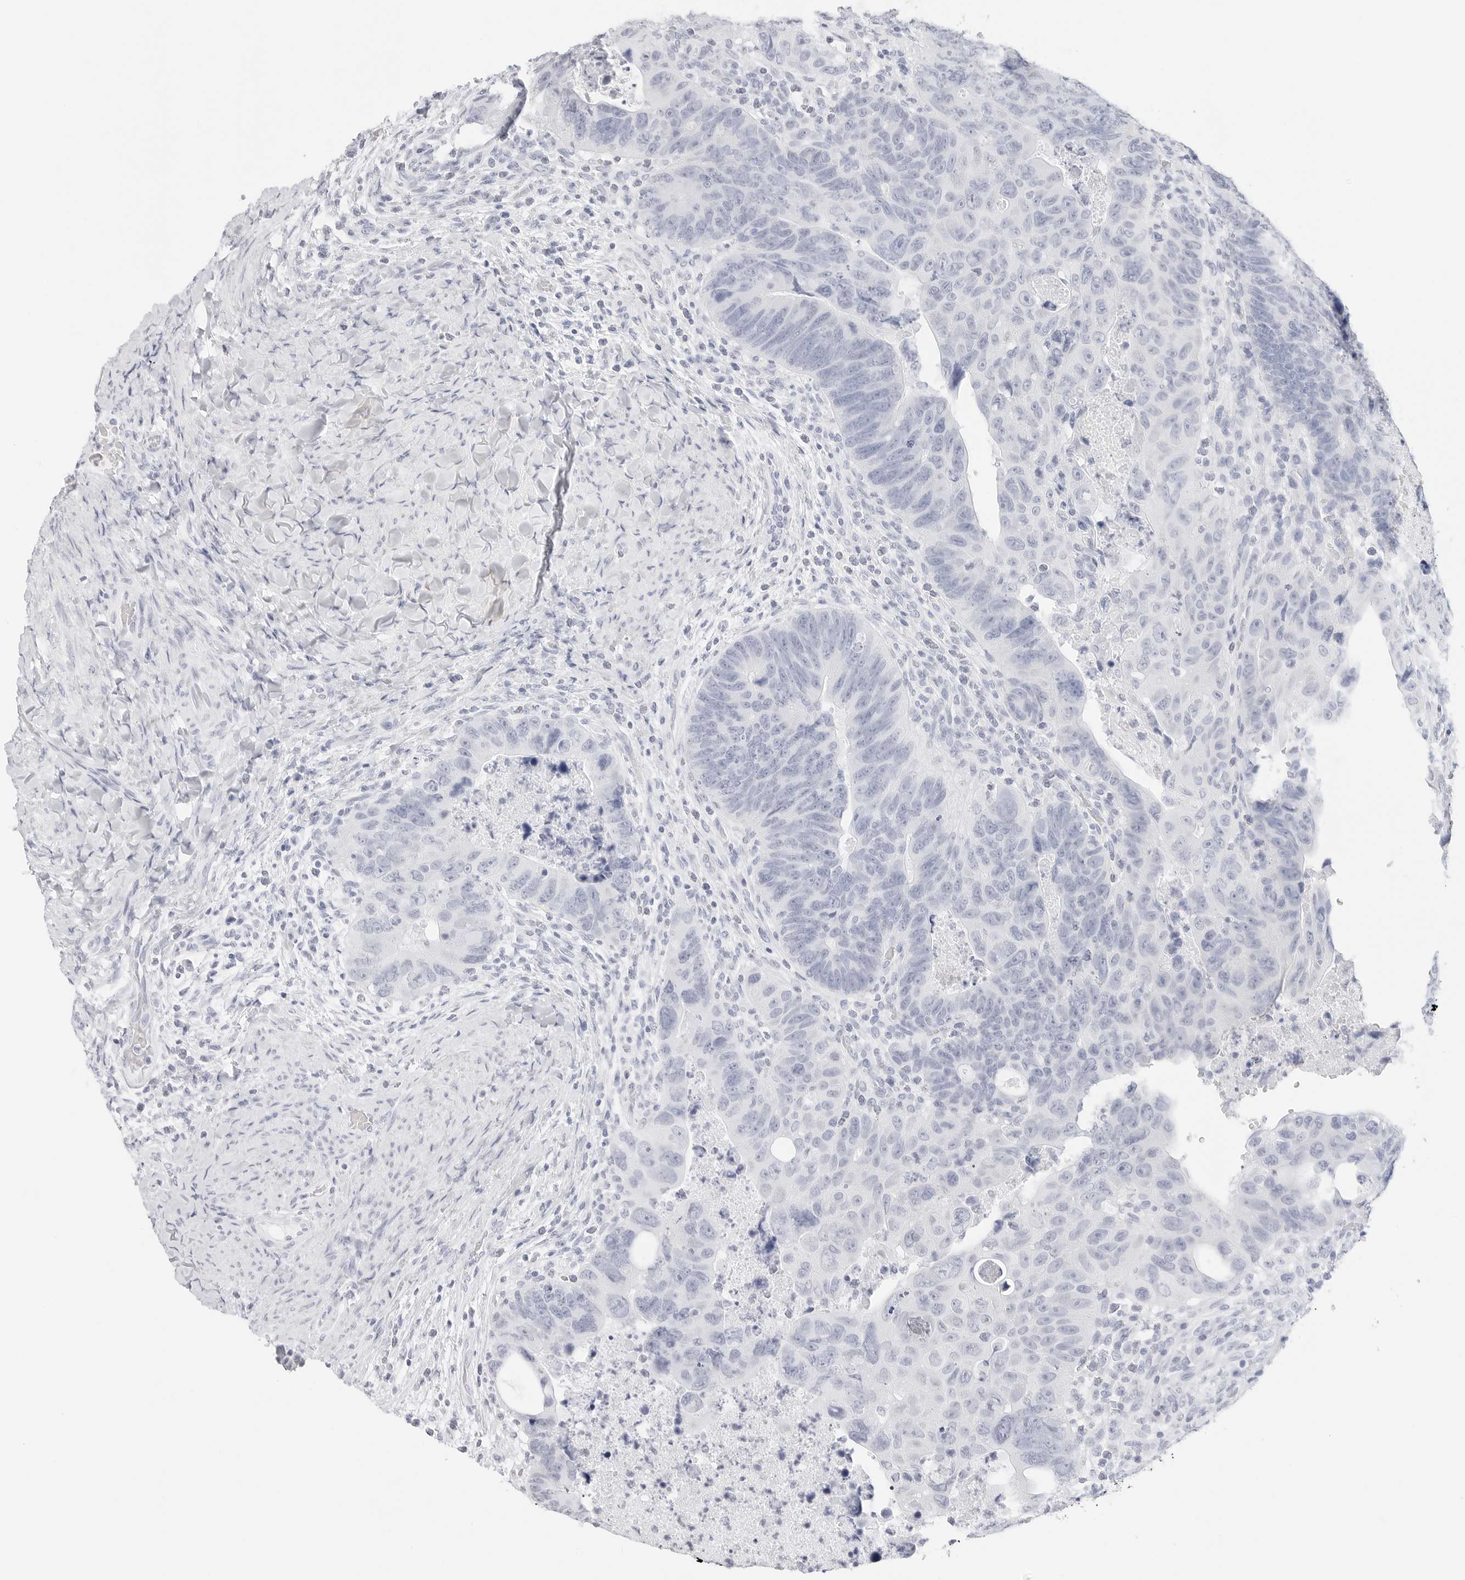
{"staining": {"intensity": "negative", "quantity": "none", "location": "none"}, "tissue": "colorectal cancer", "cell_type": "Tumor cells", "image_type": "cancer", "snomed": [{"axis": "morphology", "description": "Adenocarcinoma, NOS"}, {"axis": "topography", "description": "Rectum"}], "caption": "Immunohistochemistry micrograph of neoplastic tissue: human colorectal adenocarcinoma stained with DAB (3,3'-diaminobenzidine) shows no significant protein staining in tumor cells.", "gene": "TFF2", "patient": {"sex": "male", "age": 59}}